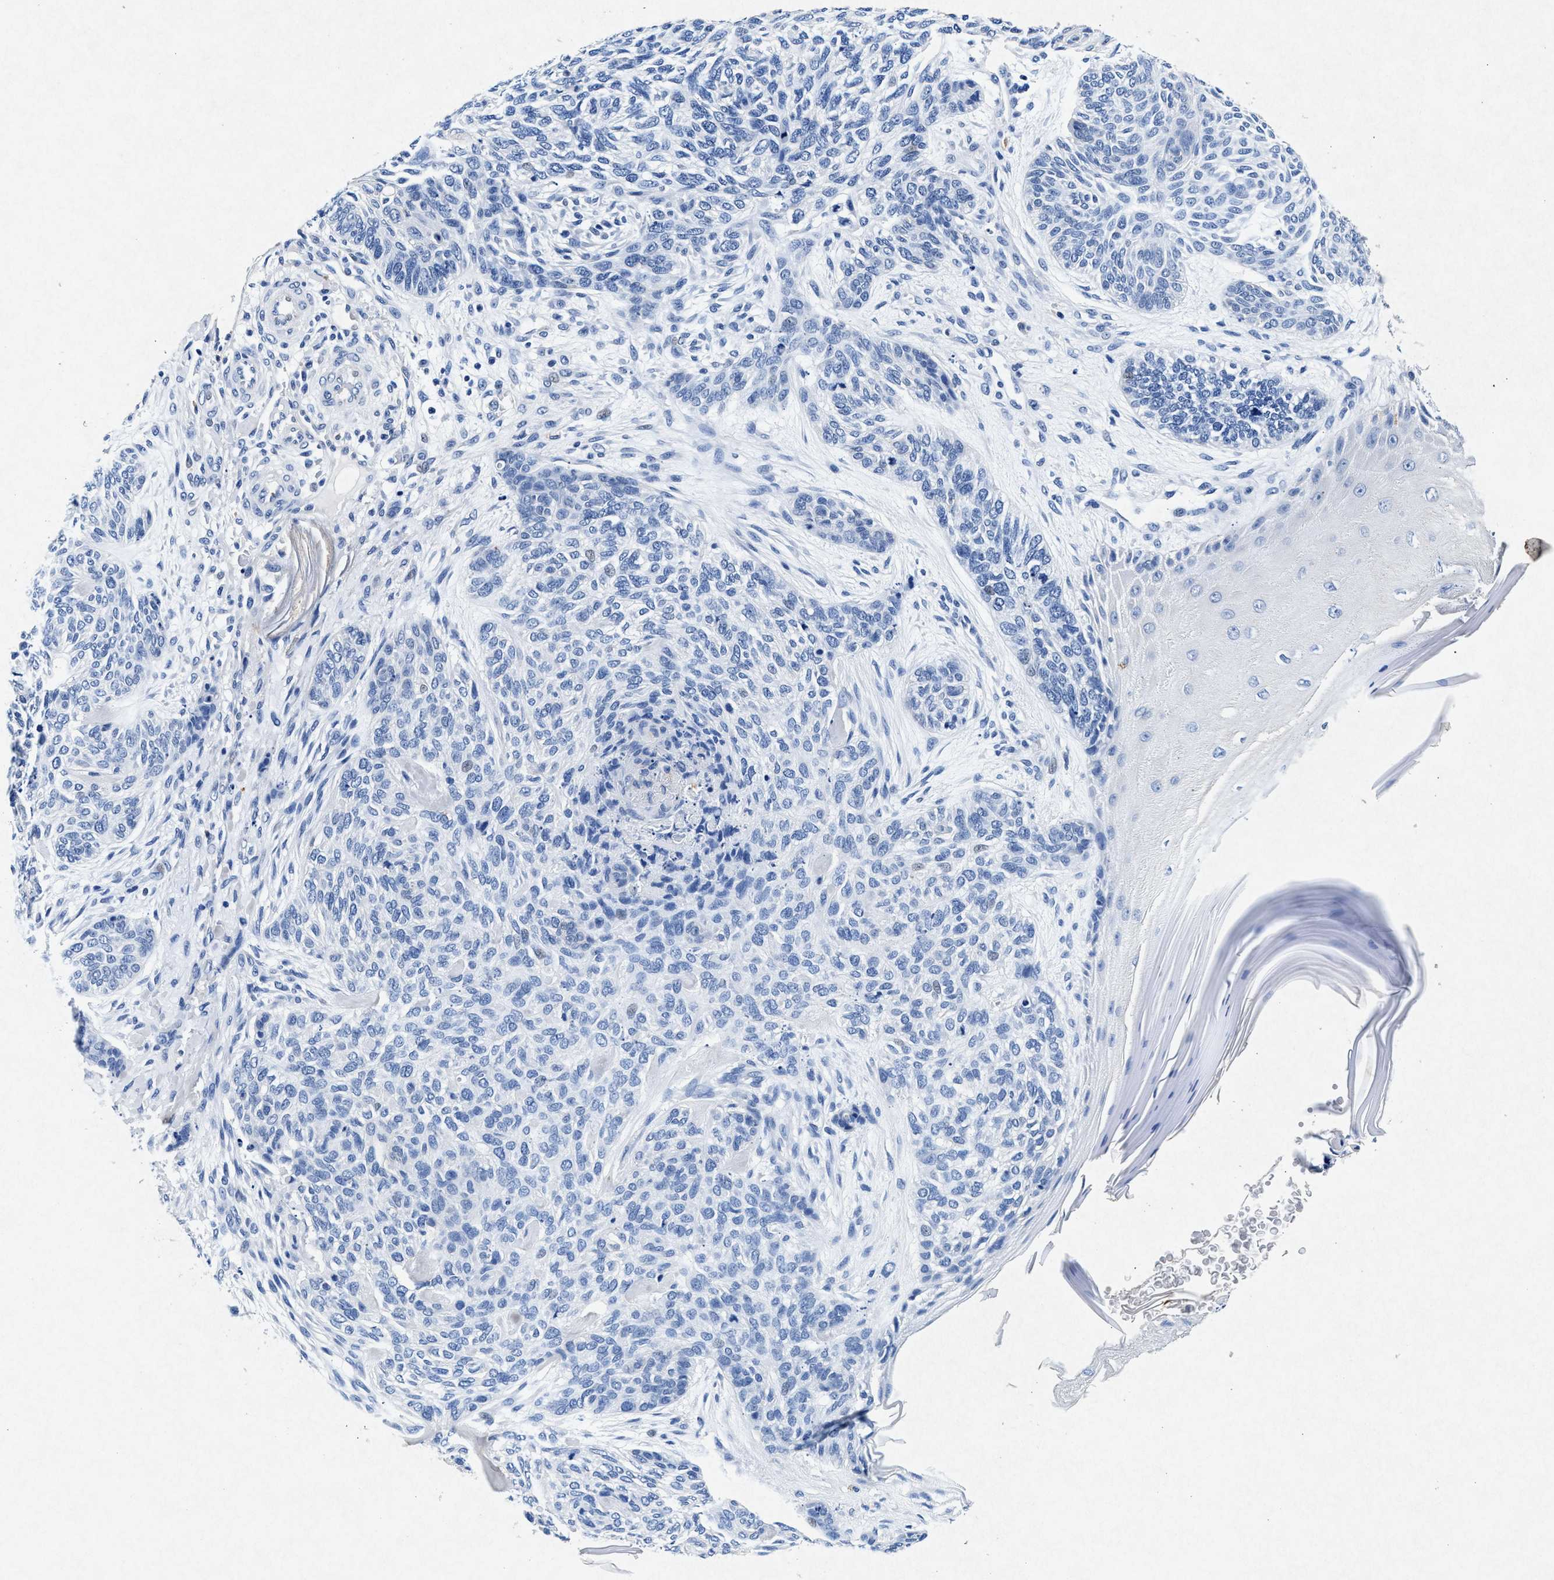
{"staining": {"intensity": "negative", "quantity": "none", "location": "none"}, "tissue": "skin cancer", "cell_type": "Tumor cells", "image_type": "cancer", "snomed": [{"axis": "morphology", "description": "Basal cell carcinoma"}, {"axis": "topography", "description": "Skin"}], "caption": "IHC micrograph of neoplastic tissue: skin cancer (basal cell carcinoma) stained with DAB shows no significant protein expression in tumor cells.", "gene": "MAP6", "patient": {"sex": "male", "age": 55}}